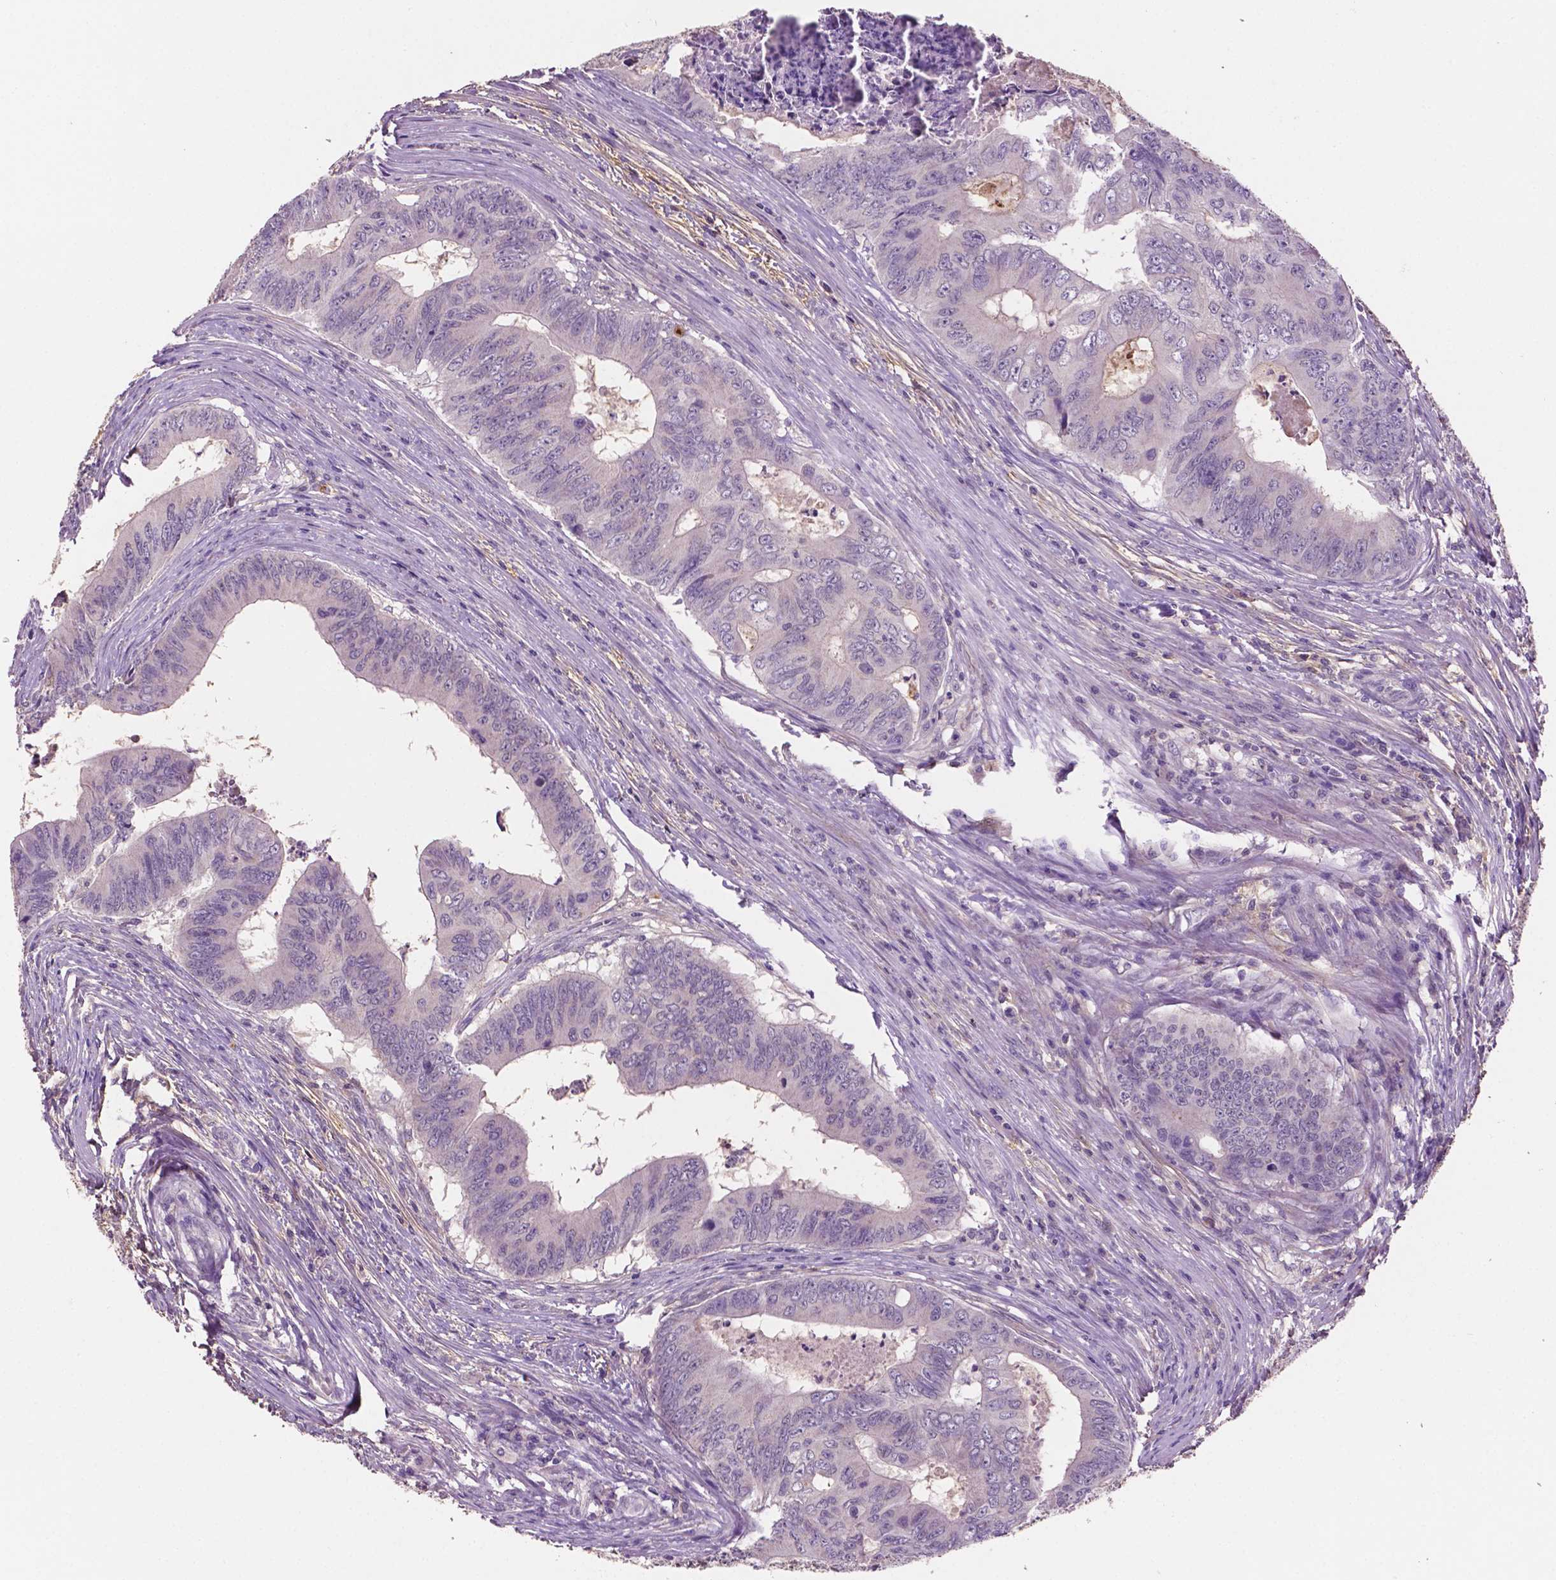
{"staining": {"intensity": "negative", "quantity": "none", "location": "none"}, "tissue": "colorectal cancer", "cell_type": "Tumor cells", "image_type": "cancer", "snomed": [{"axis": "morphology", "description": "Adenocarcinoma, NOS"}, {"axis": "topography", "description": "Colon"}], "caption": "This micrograph is of colorectal adenocarcinoma stained with immunohistochemistry to label a protein in brown with the nuclei are counter-stained blue. There is no staining in tumor cells.", "gene": "FBLN1", "patient": {"sex": "male", "age": 53}}